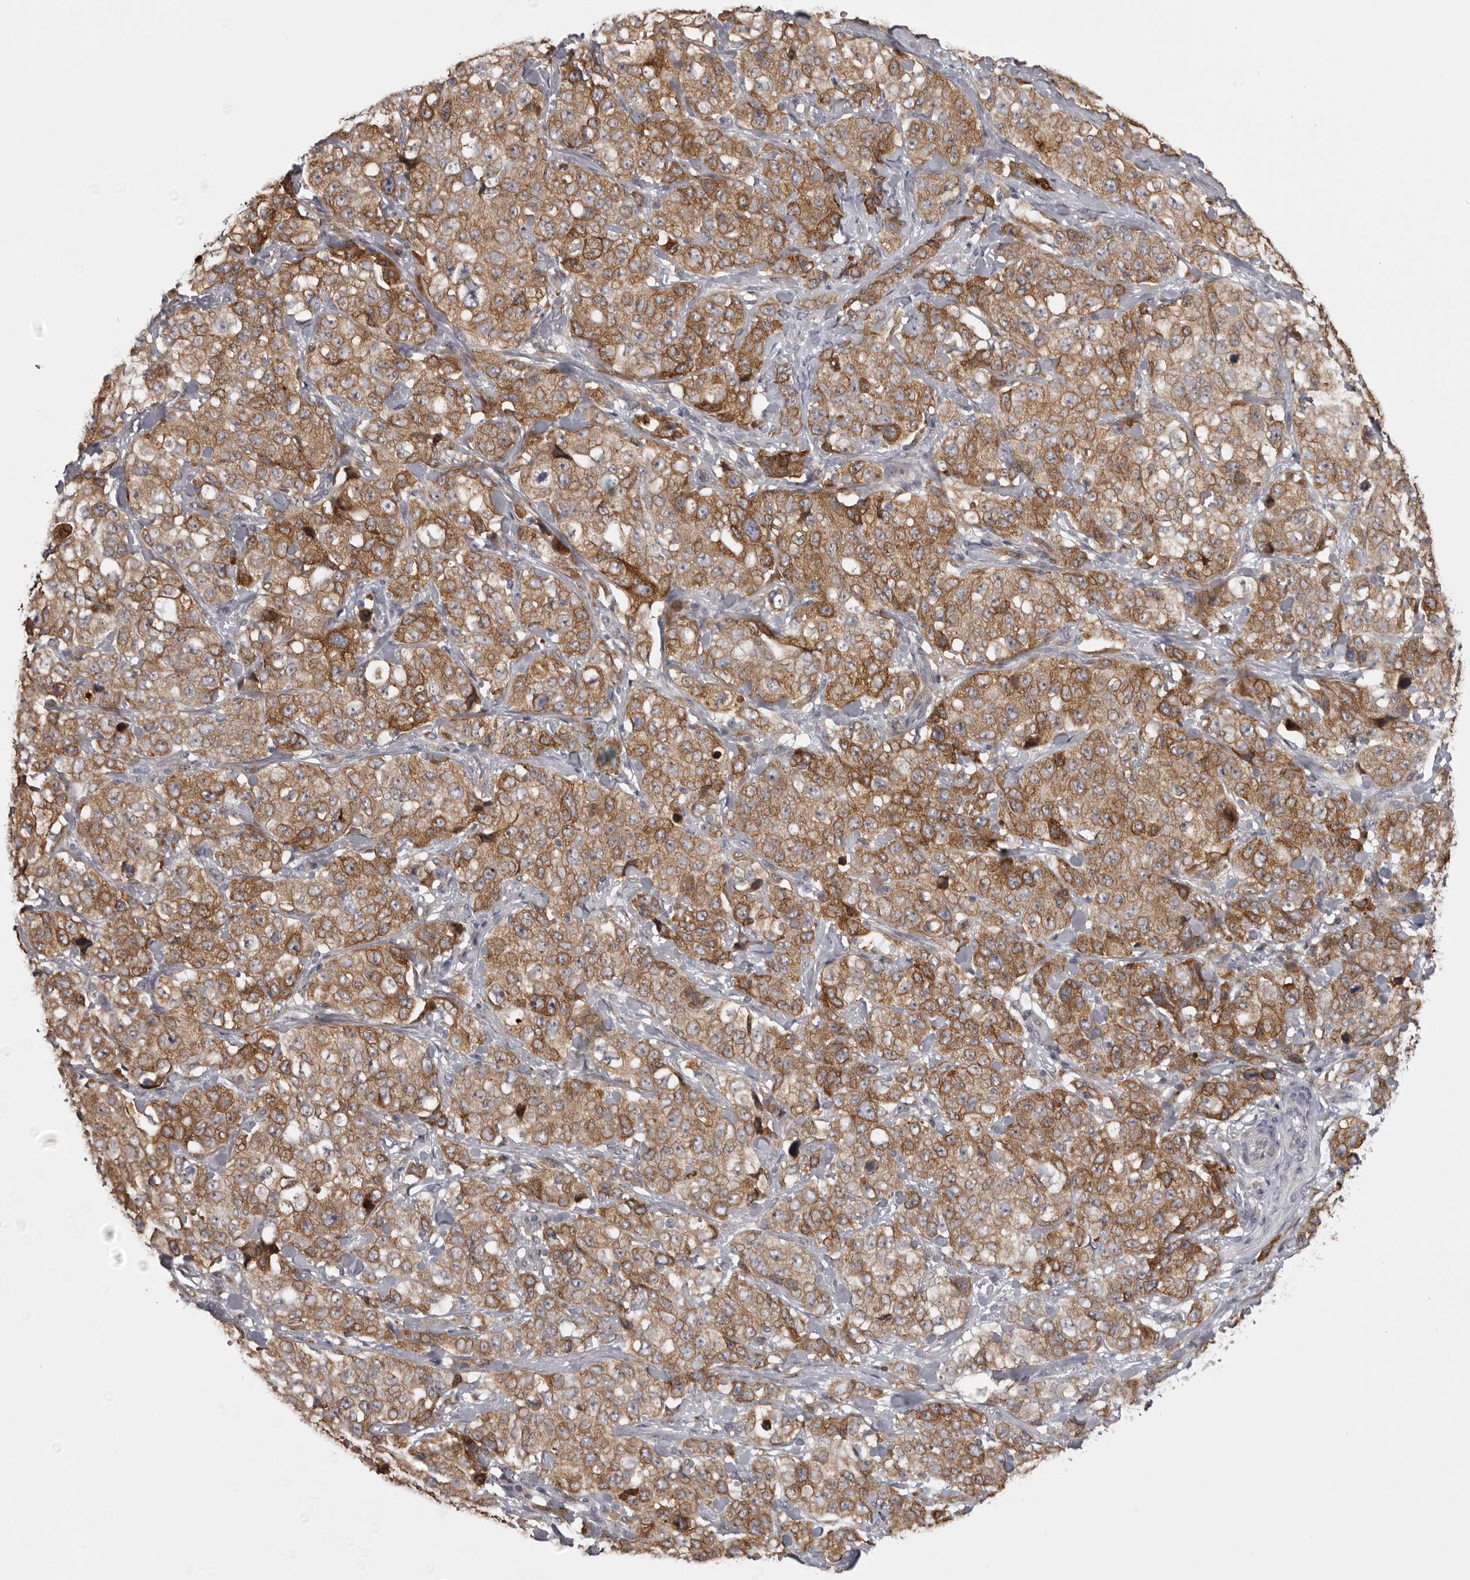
{"staining": {"intensity": "moderate", "quantity": ">75%", "location": "cytoplasmic/membranous"}, "tissue": "stomach cancer", "cell_type": "Tumor cells", "image_type": "cancer", "snomed": [{"axis": "morphology", "description": "Adenocarcinoma, NOS"}, {"axis": "topography", "description": "Stomach"}], "caption": "A medium amount of moderate cytoplasmic/membranous expression is seen in approximately >75% of tumor cells in stomach cancer (adenocarcinoma) tissue. Immunohistochemistry stains the protein of interest in brown and the nuclei are stained blue.", "gene": "NCEH1", "patient": {"sex": "male", "age": 48}}